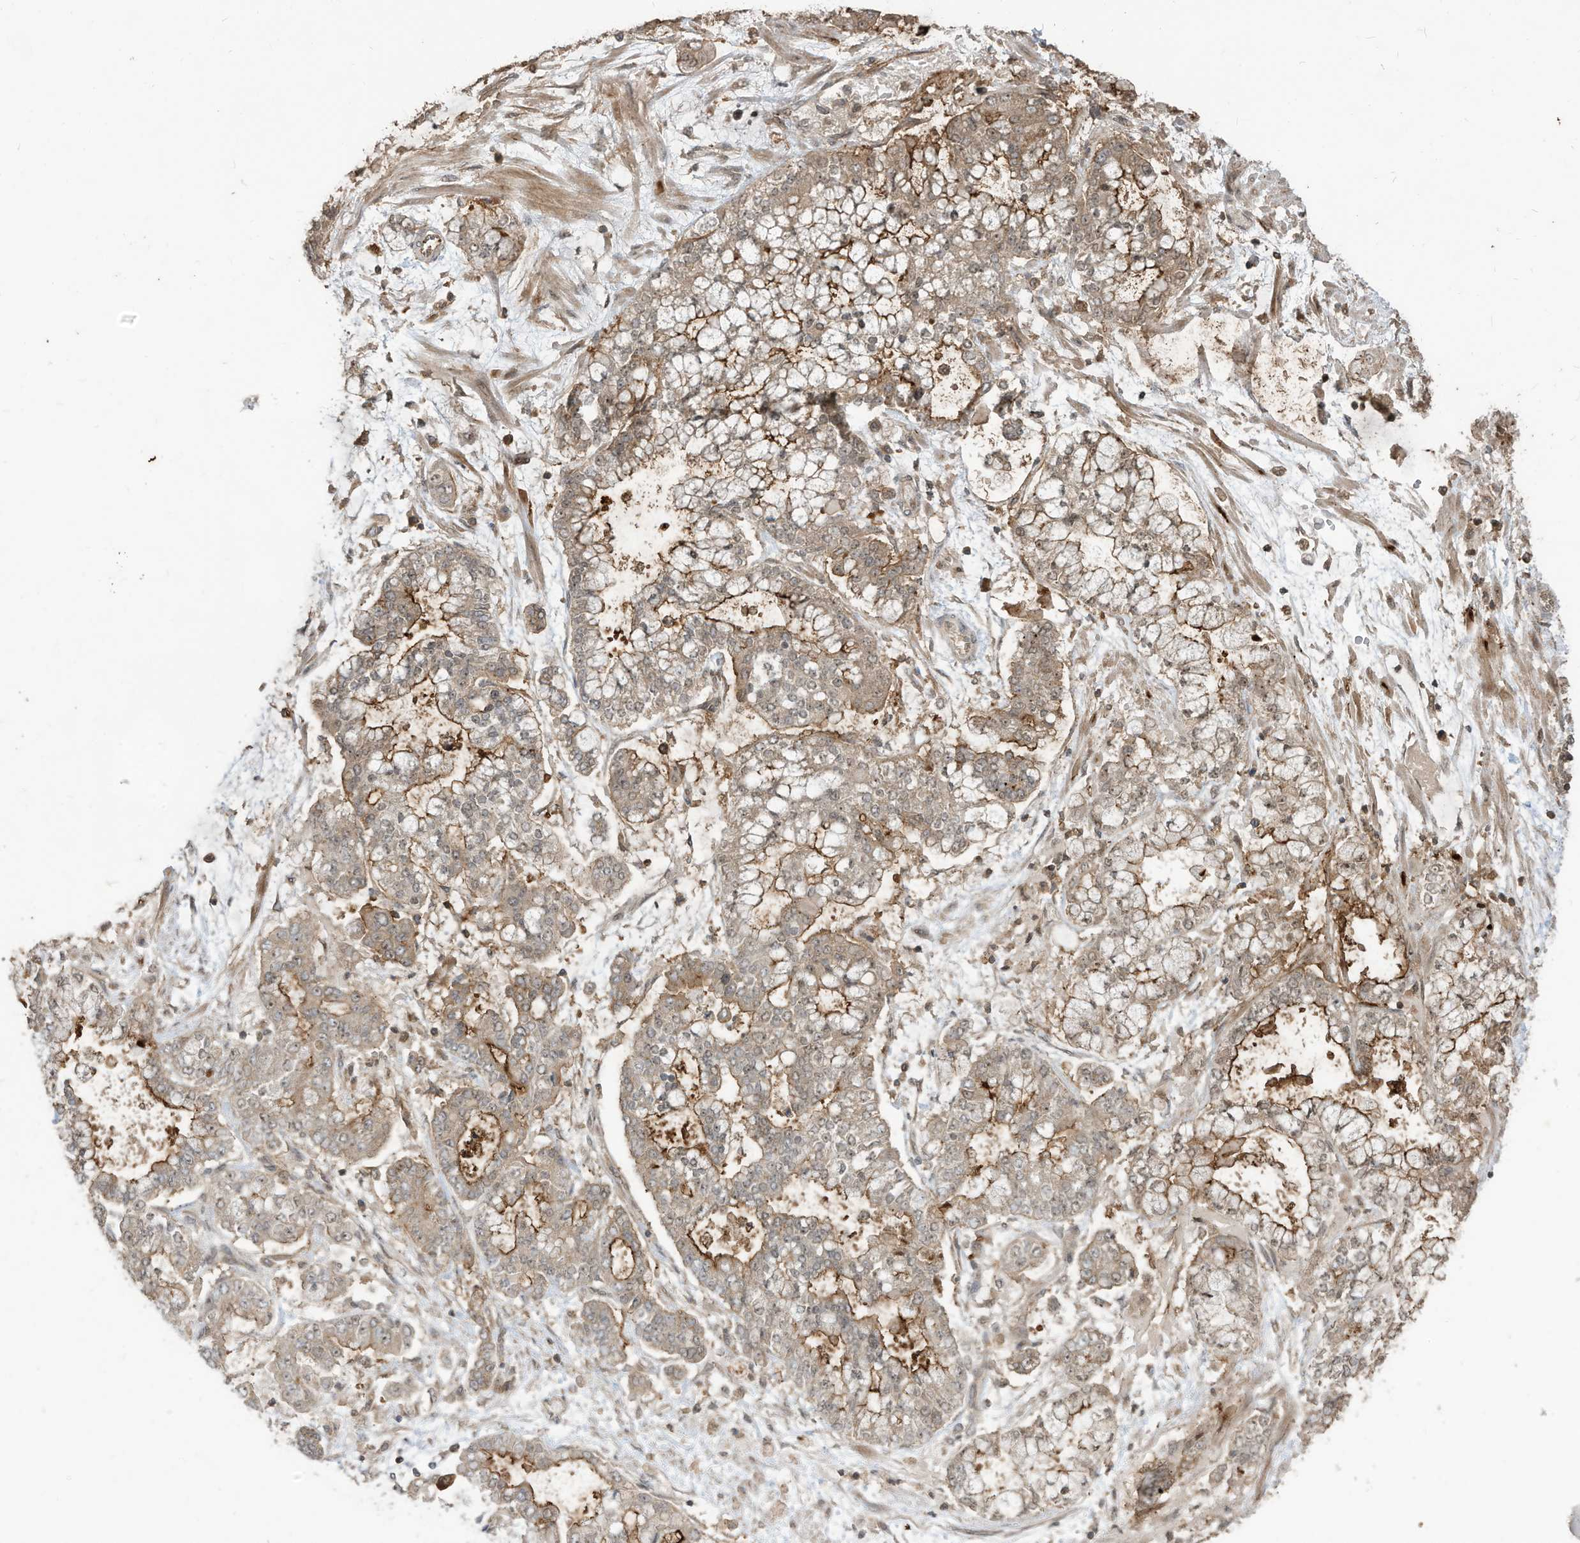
{"staining": {"intensity": "moderate", "quantity": "25%-75%", "location": "cytoplasmic/membranous"}, "tissue": "stomach cancer", "cell_type": "Tumor cells", "image_type": "cancer", "snomed": [{"axis": "morphology", "description": "Normal tissue, NOS"}, {"axis": "morphology", "description": "Adenocarcinoma, NOS"}, {"axis": "topography", "description": "Stomach, upper"}, {"axis": "topography", "description": "Stomach"}], "caption": "This photomicrograph demonstrates stomach adenocarcinoma stained with immunohistochemistry to label a protein in brown. The cytoplasmic/membranous of tumor cells show moderate positivity for the protein. Nuclei are counter-stained blue.", "gene": "CARF", "patient": {"sex": "male", "age": 76}}